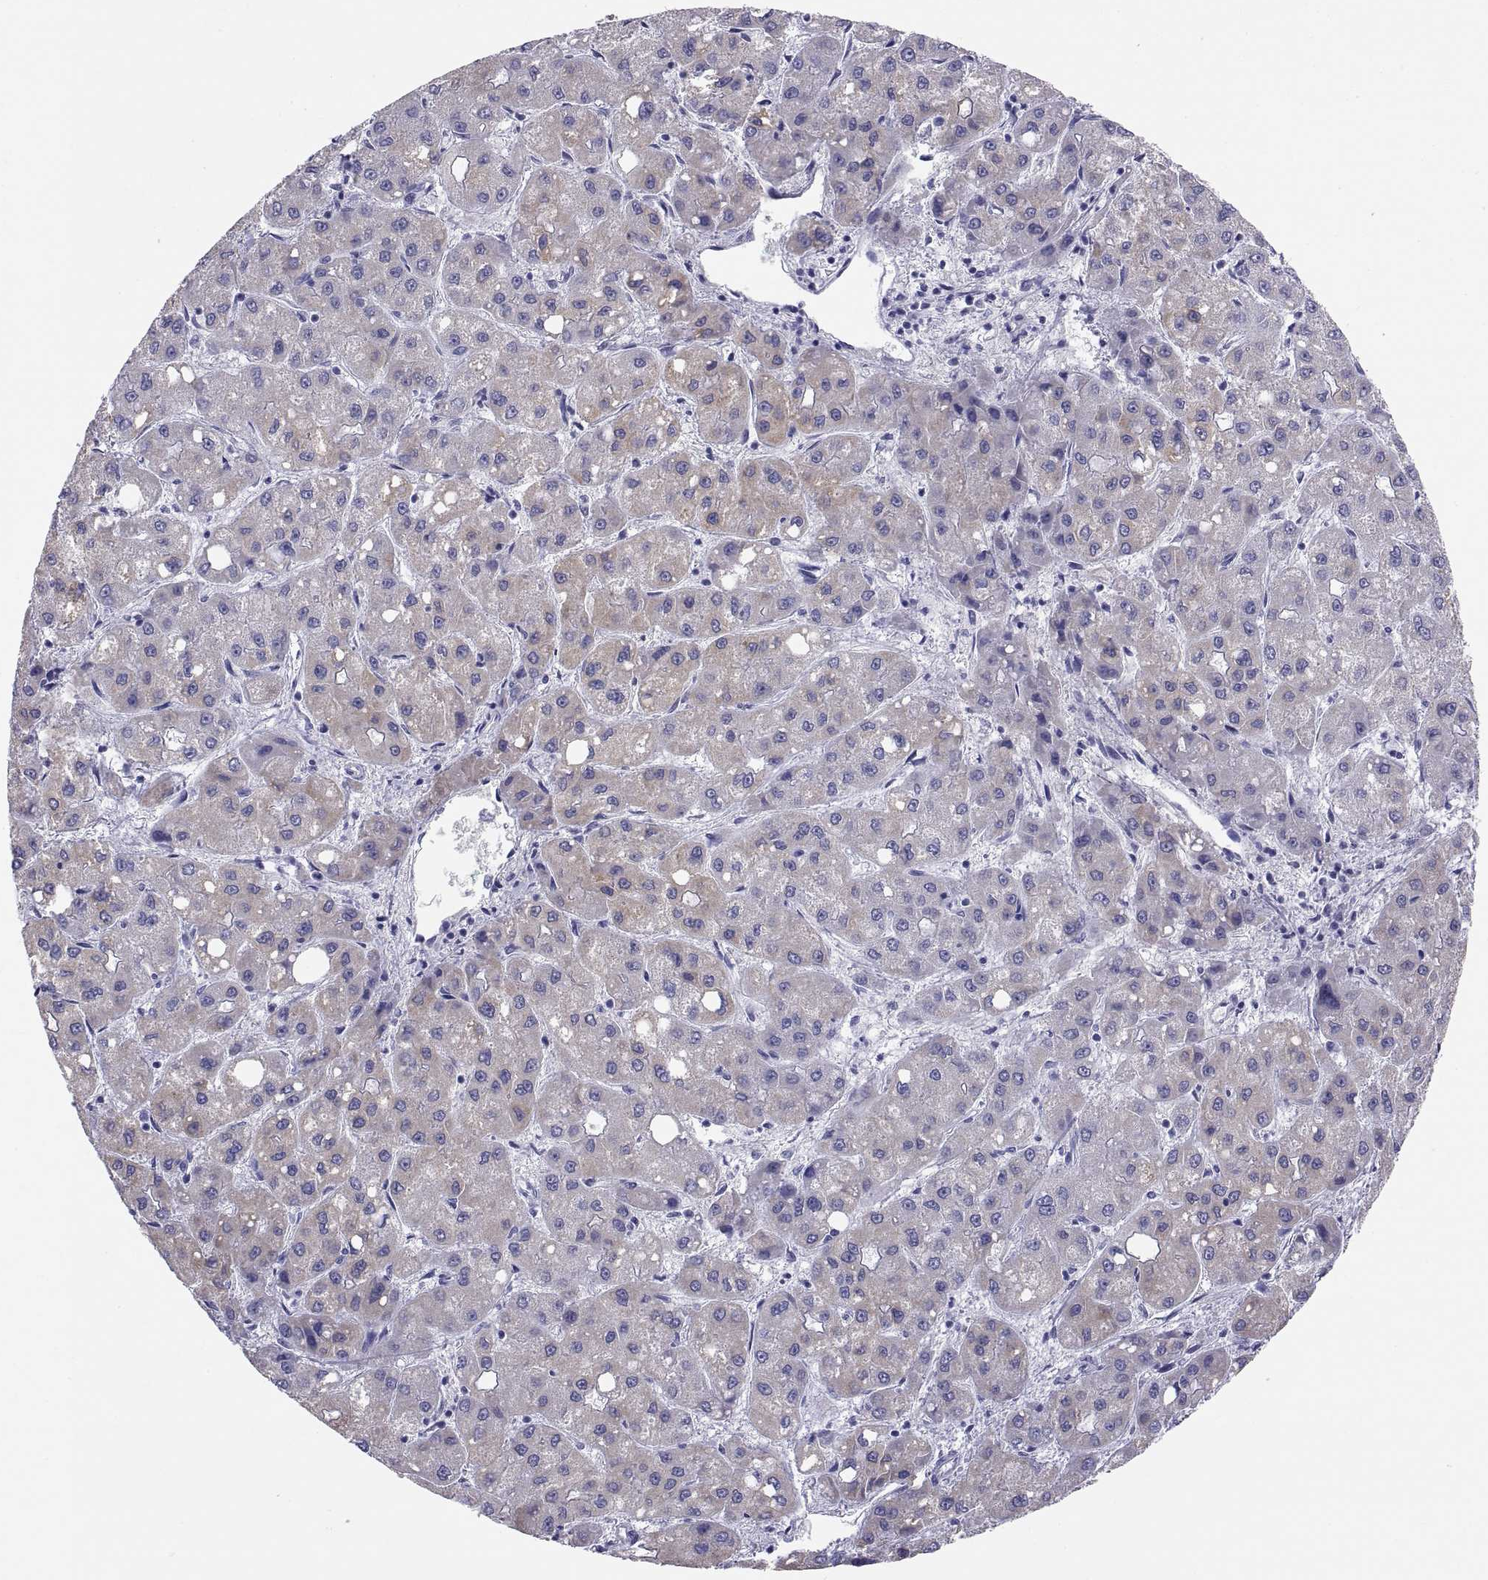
{"staining": {"intensity": "weak", "quantity": "25%-75%", "location": "cytoplasmic/membranous"}, "tissue": "liver cancer", "cell_type": "Tumor cells", "image_type": "cancer", "snomed": [{"axis": "morphology", "description": "Carcinoma, Hepatocellular, NOS"}, {"axis": "topography", "description": "Liver"}], "caption": "This photomicrograph shows liver hepatocellular carcinoma stained with immunohistochemistry to label a protein in brown. The cytoplasmic/membranous of tumor cells show weak positivity for the protein. Nuclei are counter-stained blue.", "gene": "FAM170A", "patient": {"sex": "male", "age": 73}}